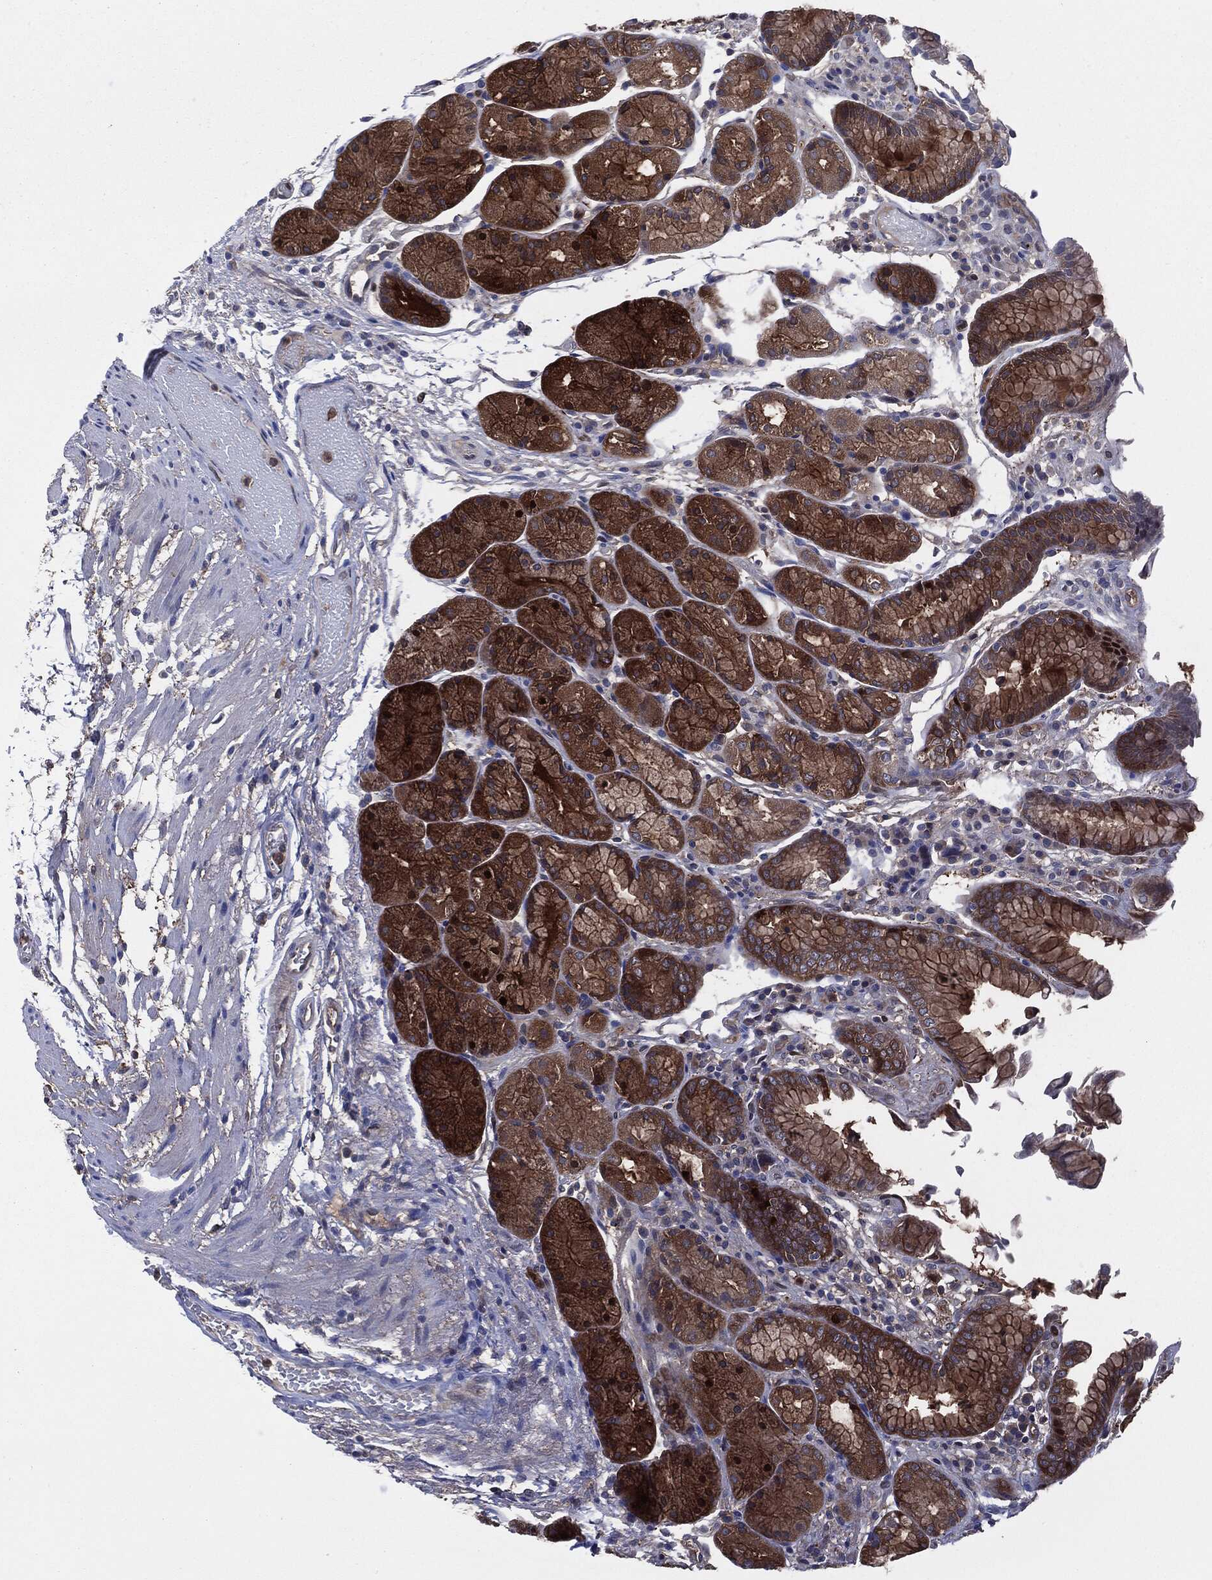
{"staining": {"intensity": "strong", "quantity": ">75%", "location": "cytoplasmic/membranous"}, "tissue": "stomach", "cell_type": "Glandular cells", "image_type": "normal", "snomed": [{"axis": "morphology", "description": "Normal tissue, NOS"}, {"axis": "topography", "description": "Stomach, upper"}], "caption": "Stomach stained with a brown dye shows strong cytoplasmic/membranous positive staining in about >75% of glandular cells.", "gene": "XPNPEP1", "patient": {"sex": "male", "age": 72}}